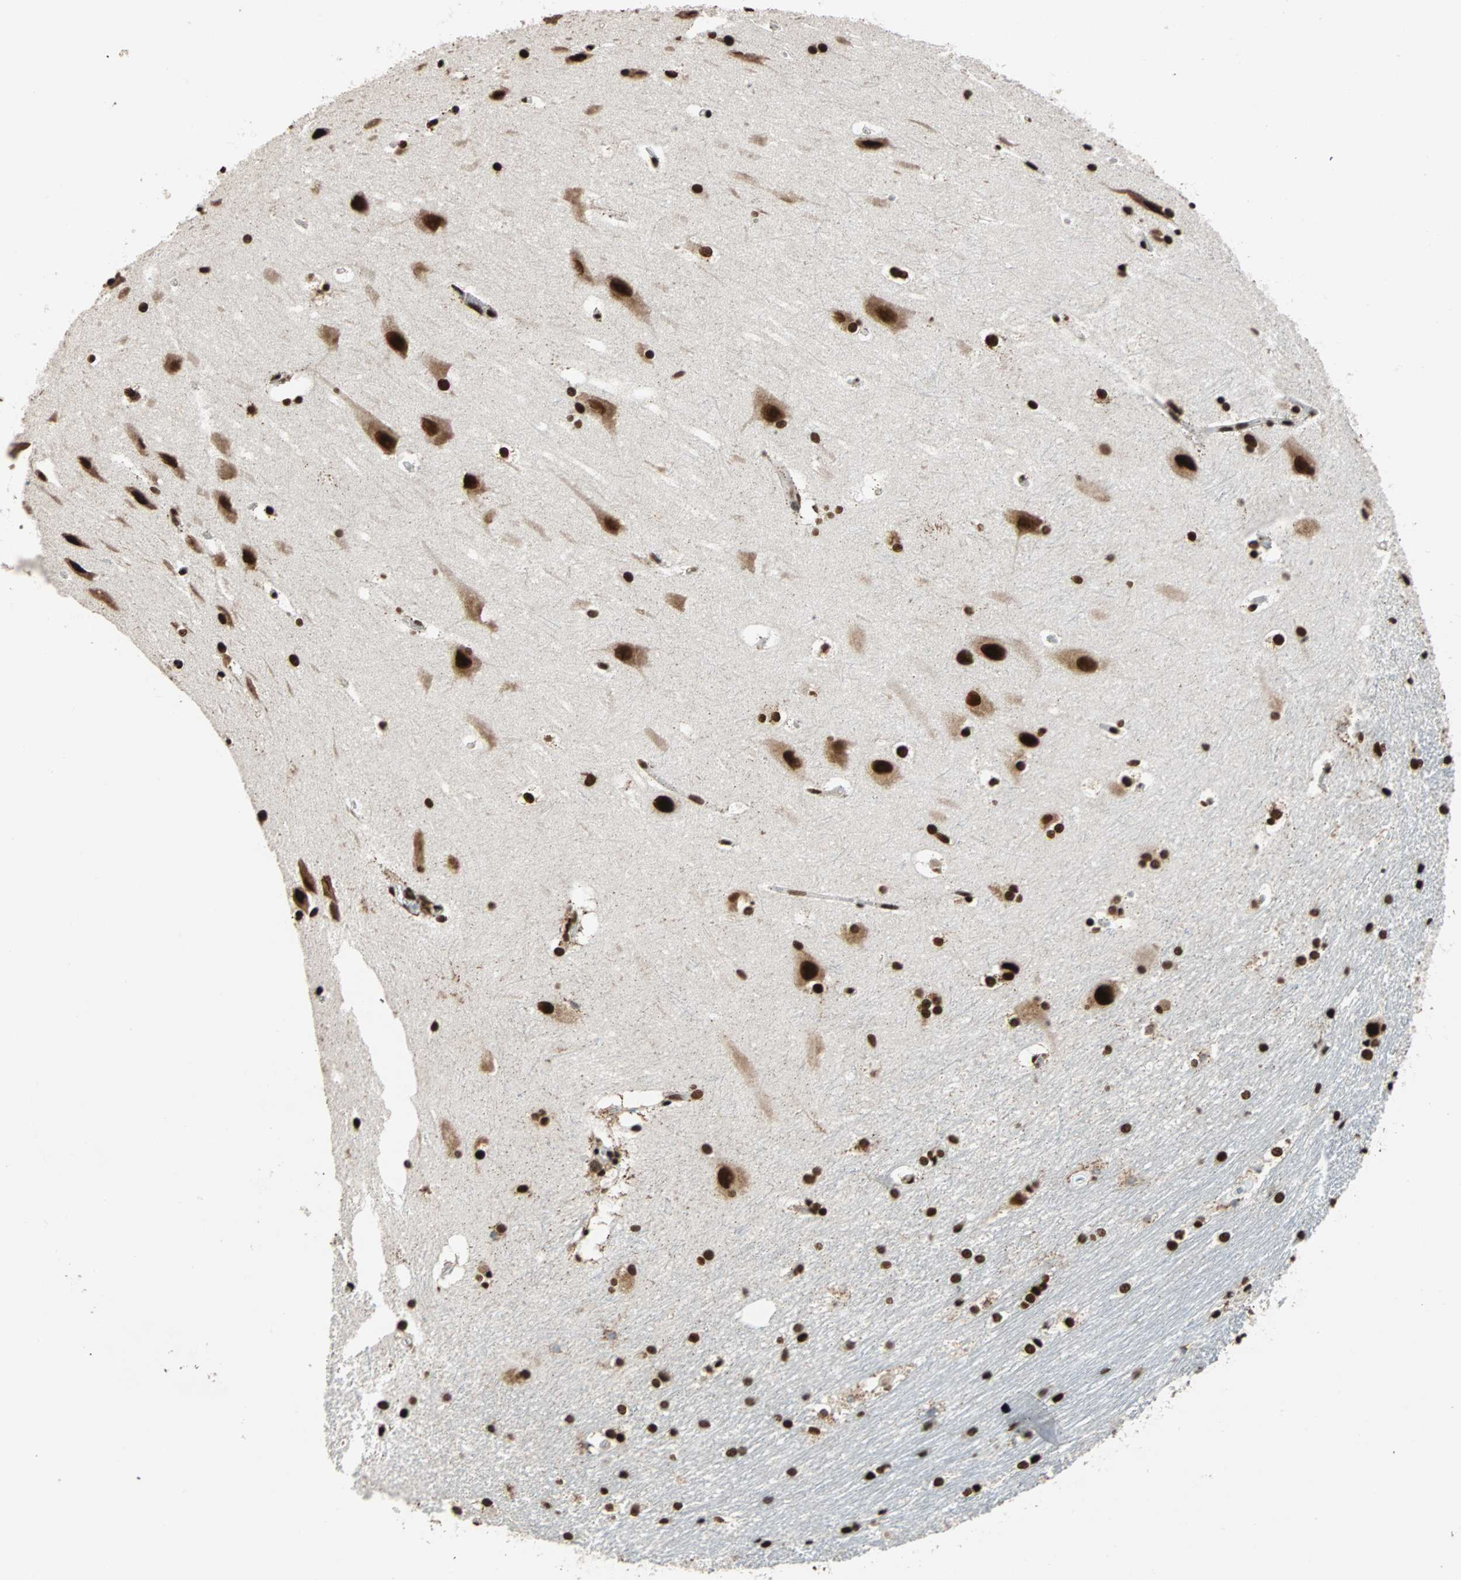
{"staining": {"intensity": "strong", "quantity": ">75%", "location": "nuclear"}, "tissue": "hippocampus", "cell_type": "Glial cells", "image_type": "normal", "snomed": [{"axis": "morphology", "description": "Normal tissue, NOS"}, {"axis": "topography", "description": "Hippocampus"}], "caption": "Brown immunohistochemical staining in normal hippocampus reveals strong nuclear staining in approximately >75% of glial cells. Using DAB (brown) and hematoxylin (blue) stains, captured at high magnification using brightfield microscopy.", "gene": "ILF2", "patient": {"sex": "female", "age": 19}}